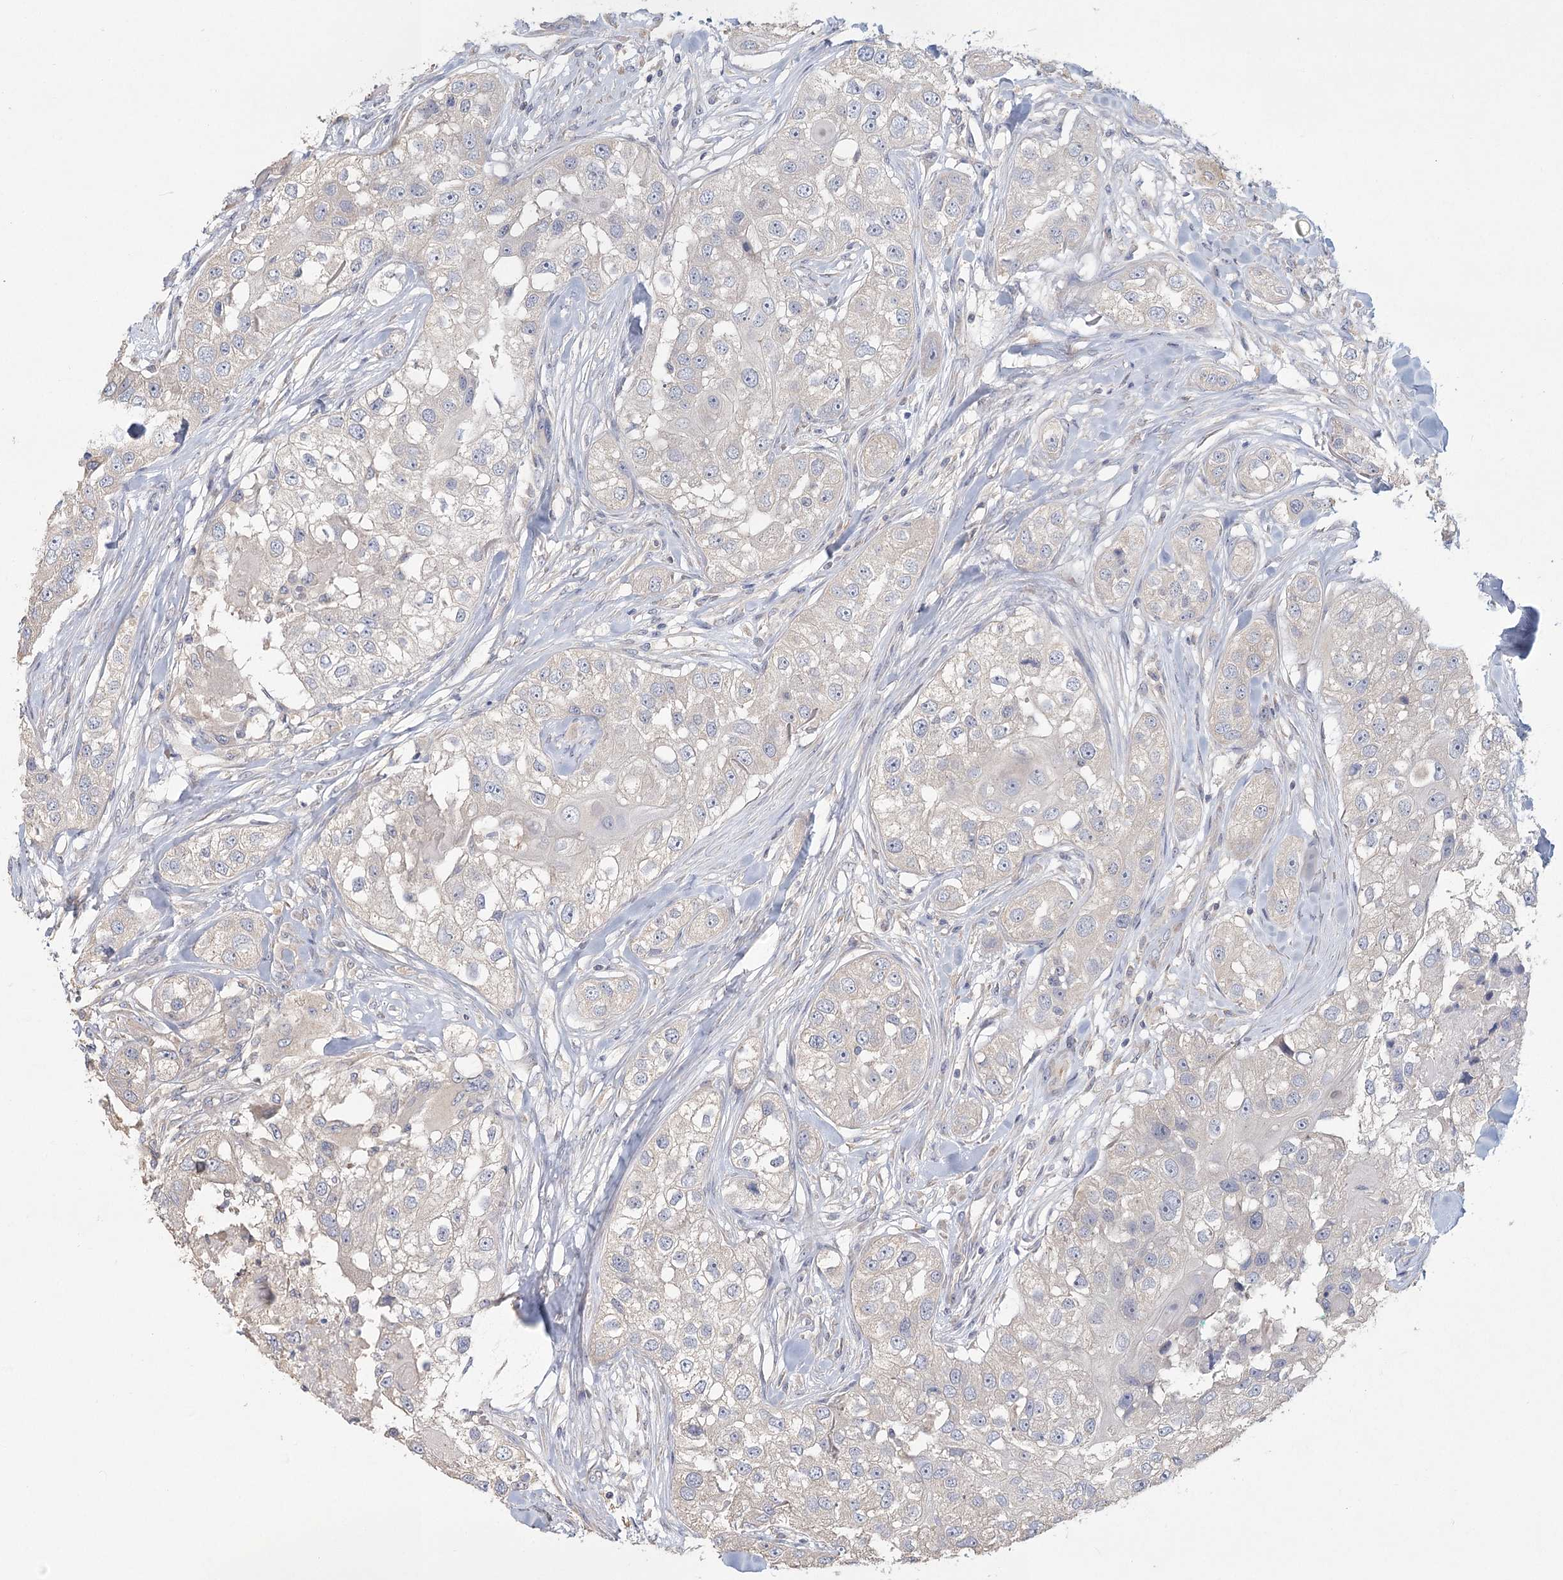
{"staining": {"intensity": "negative", "quantity": "none", "location": "none"}, "tissue": "head and neck cancer", "cell_type": "Tumor cells", "image_type": "cancer", "snomed": [{"axis": "morphology", "description": "Normal tissue, NOS"}, {"axis": "morphology", "description": "Squamous cell carcinoma, NOS"}, {"axis": "topography", "description": "Skeletal muscle"}, {"axis": "topography", "description": "Head-Neck"}], "caption": "Immunohistochemical staining of squamous cell carcinoma (head and neck) reveals no significant positivity in tumor cells. The staining is performed using DAB (3,3'-diaminobenzidine) brown chromogen with nuclei counter-stained in using hematoxylin.", "gene": "CNTLN", "patient": {"sex": "male", "age": 51}}